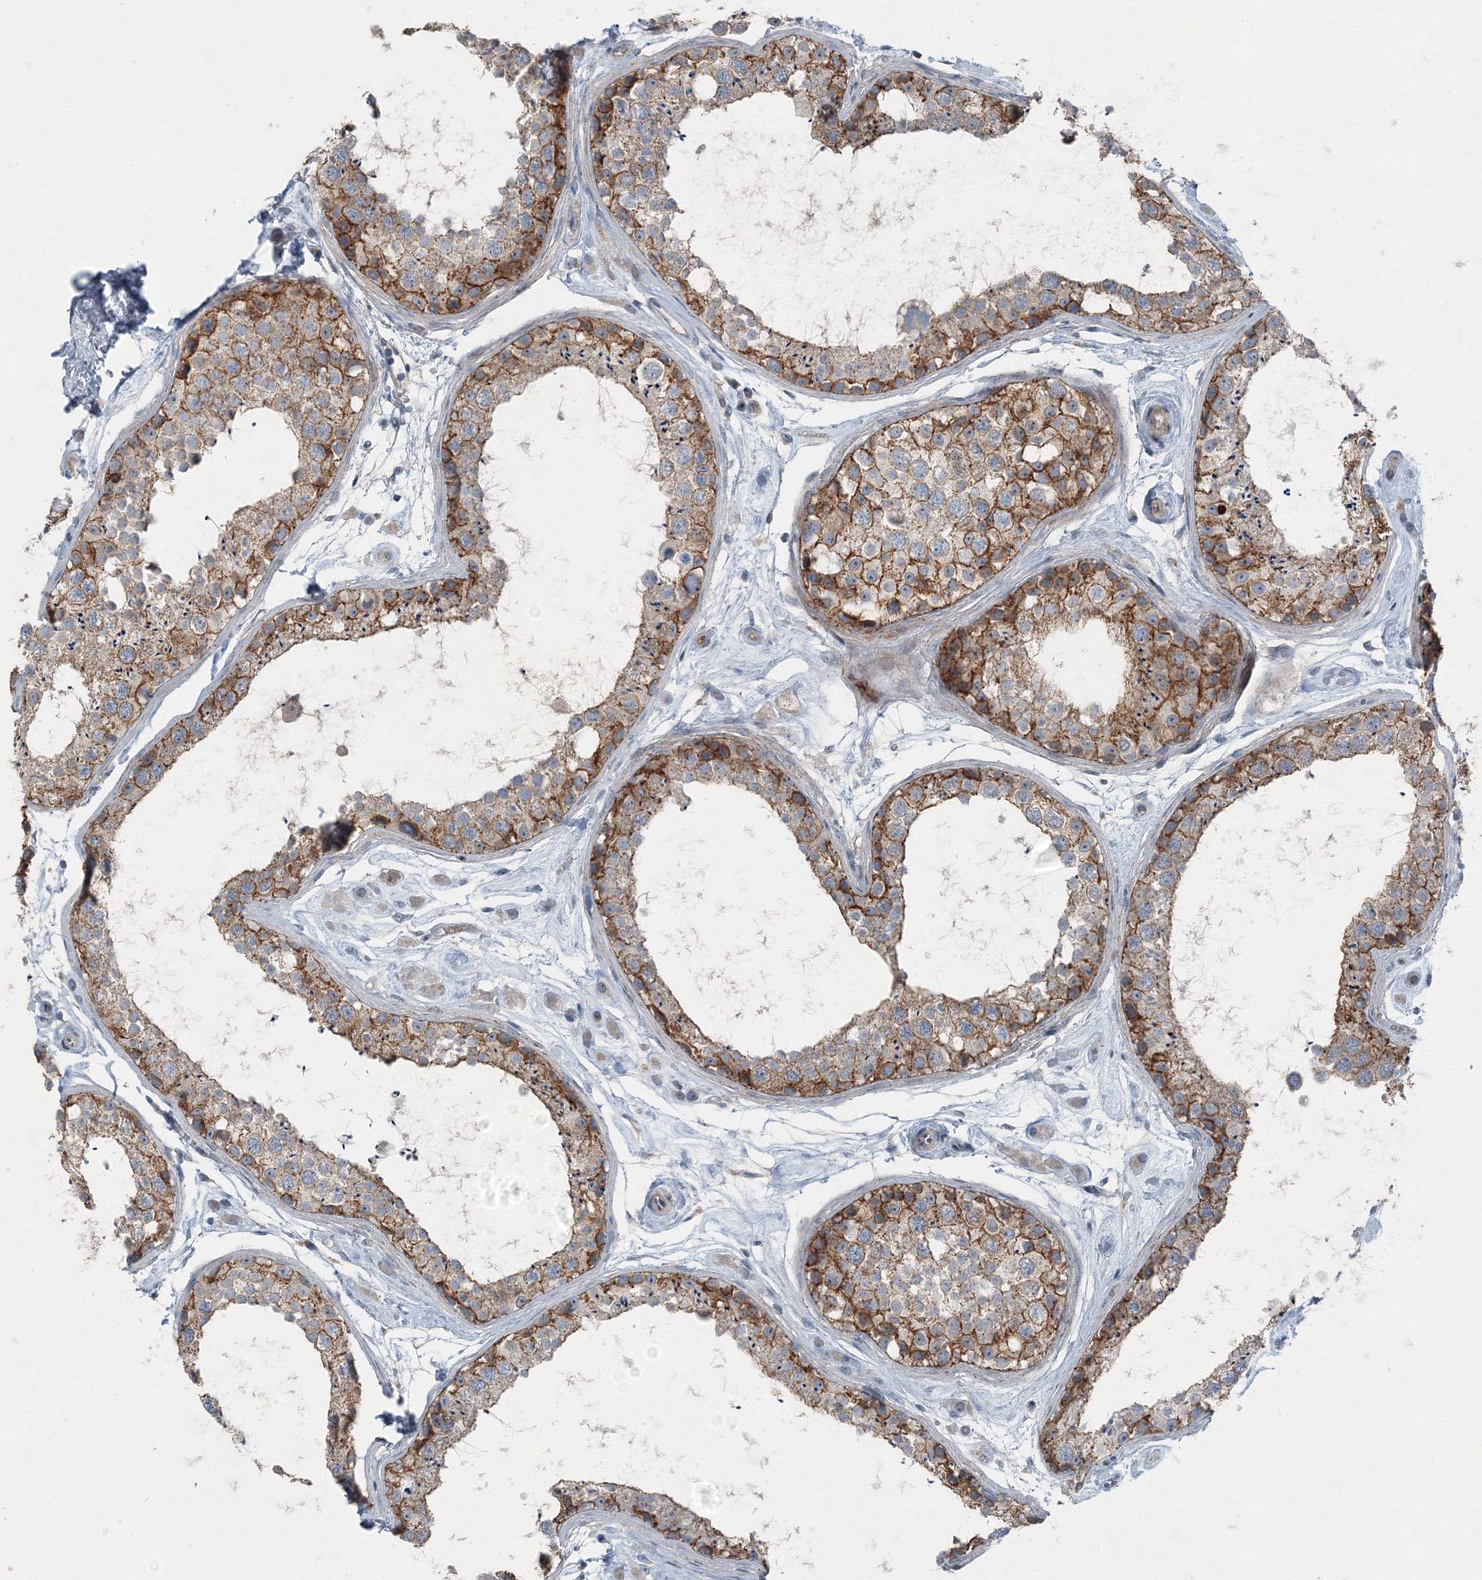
{"staining": {"intensity": "moderate", "quantity": "25%-75%", "location": "cytoplasmic/membranous"}, "tissue": "testis", "cell_type": "Cells in seminiferous ducts", "image_type": "normal", "snomed": [{"axis": "morphology", "description": "Normal tissue, NOS"}, {"axis": "topography", "description": "Testis"}], "caption": "Testis stained with DAB (3,3'-diaminobenzidine) immunohistochemistry reveals medium levels of moderate cytoplasmic/membranous positivity in approximately 25%-75% of cells in seminiferous ducts. (brown staining indicates protein expression, while blue staining denotes nuclei).", "gene": "AASDH", "patient": {"sex": "male", "age": 25}}